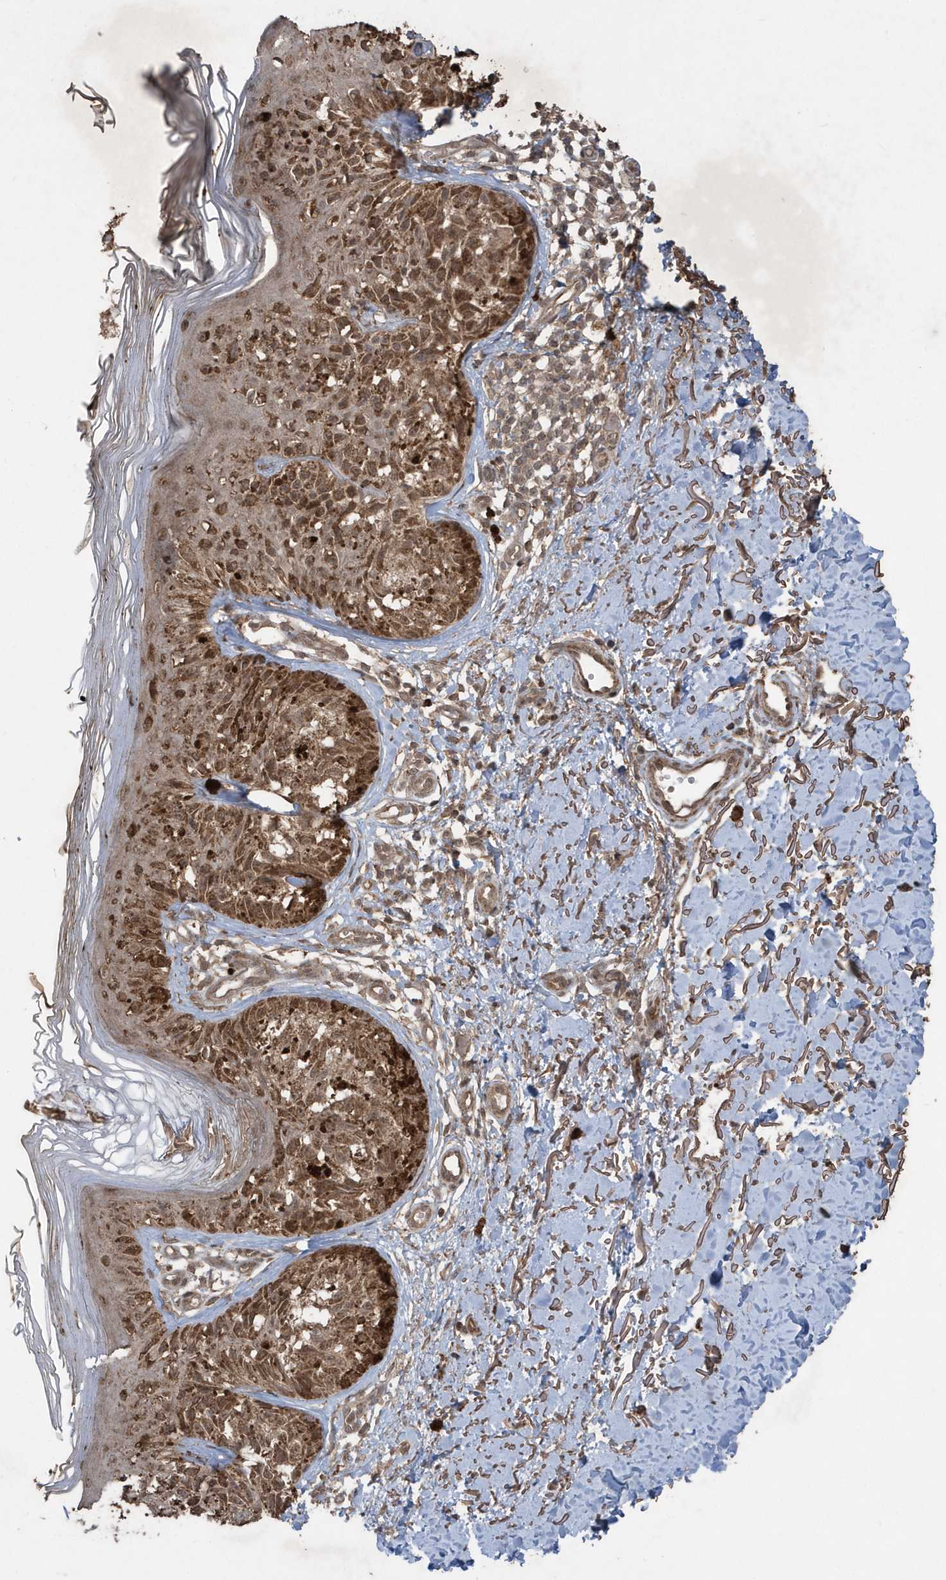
{"staining": {"intensity": "moderate", "quantity": ">75%", "location": "cytoplasmic/membranous"}, "tissue": "melanoma", "cell_type": "Tumor cells", "image_type": "cancer", "snomed": [{"axis": "morphology", "description": "Malignant melanoma, NOS"}, {"axis": "topography", "description": "Skin"}], "caption": "Human melanoma stained with a brown dye exhibits moderate cytoplasmic/membranous positive staining in approximately >75% of tumor cells.", "gene": "PAXBP1", "patient": {"sex": "female", "age": 50}}